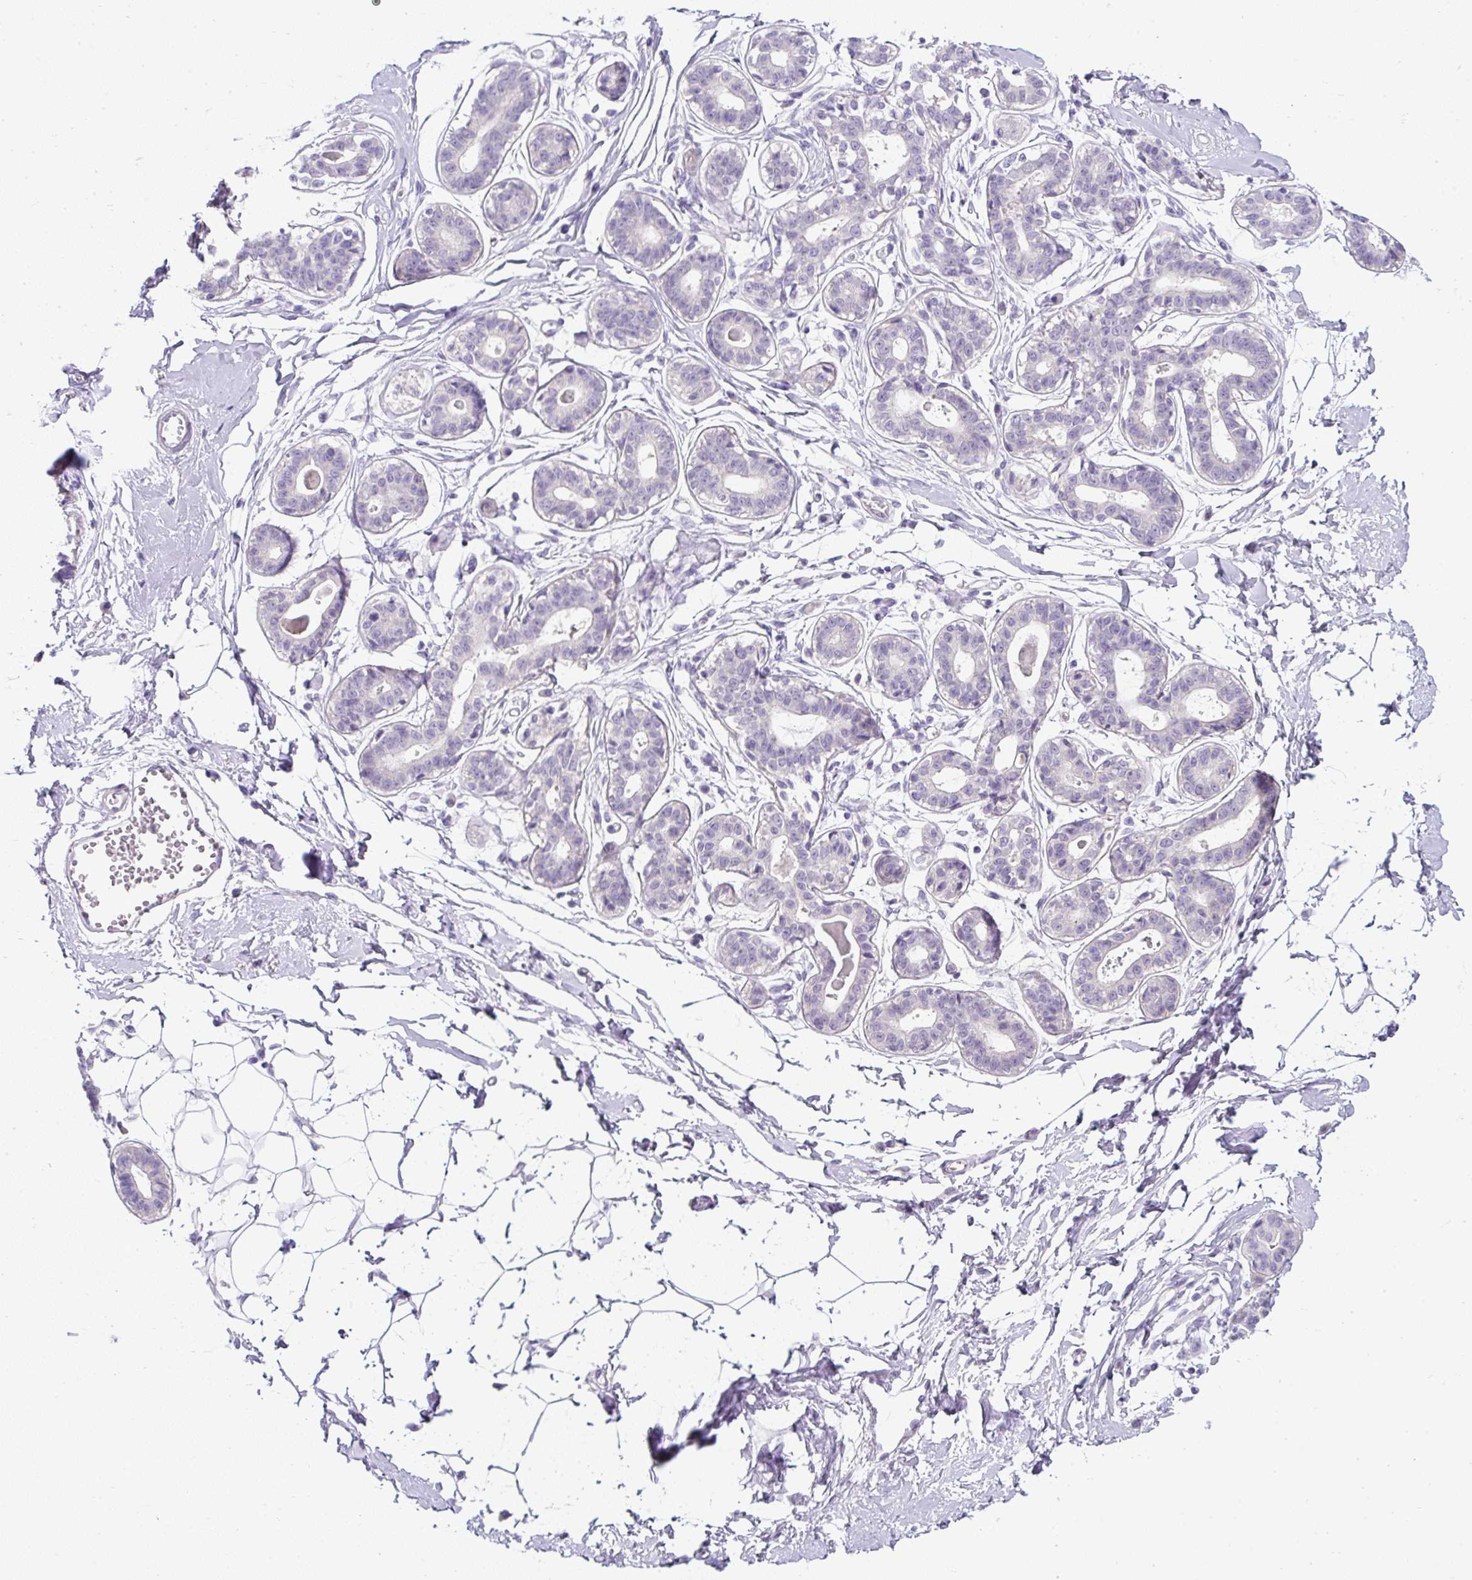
{"staining": {"intensity": "negative", "quantity": "none", "location": "none"}, "tissue": "breast", "cell_type": "Adipocytes", "image_type": "normal", "snomed": [{"axis": "morphology", "description": "Normal tissue, NOS"}, {"axis": "topography", "description": "Breast"}], "caption": "Adipocytes are negative for protein expression in unremarkable human breast. (IHC, brightfield microscopy, high magnification).", "gene": "COL9A2", "patient": {"sex": "female", "age": 45}}